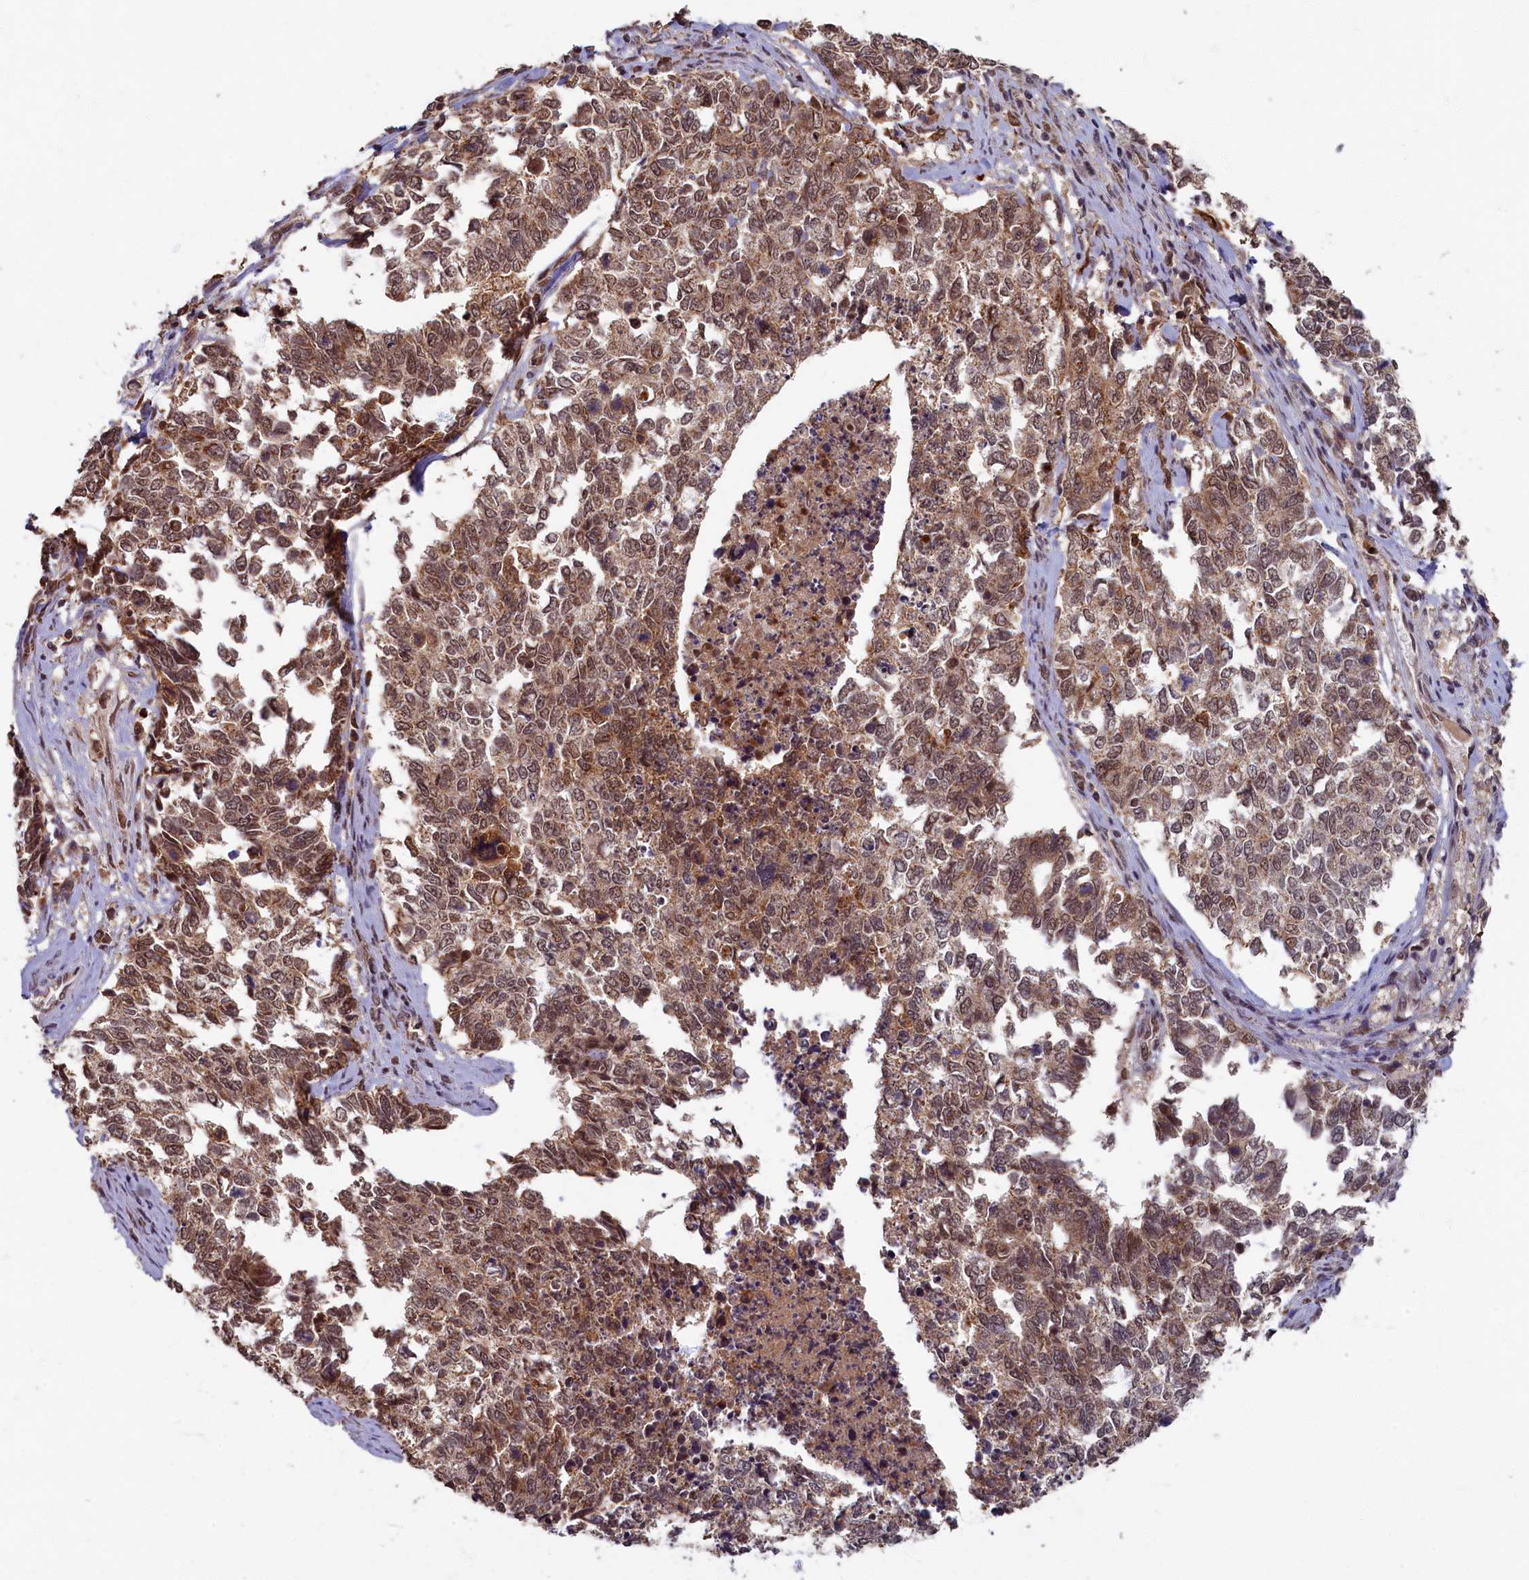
{"staining": {"intensity": "moderate", "quantity": ">75%", "location": "cytoplasmic/membranous,nuclear"}, "tissue": "cervical cancer", "cell_type": "Tumor cells", "image_type": "cancer", "snomed": [{"axis": "morphology", "description": "Squamous cell carcinoma, NOS"}, {"axis": "topography", "description": "Cervix"}], "caption": "There is medium levels of moderate cytoplasmic/membranous and nuclear staining in tumor cells of squamous cell carcinoma (cervical), as demonstrated by immunohistochemical staining (brown color).", "gene": "BRCA1", "patient": {"sex": "female", "age": 63}}